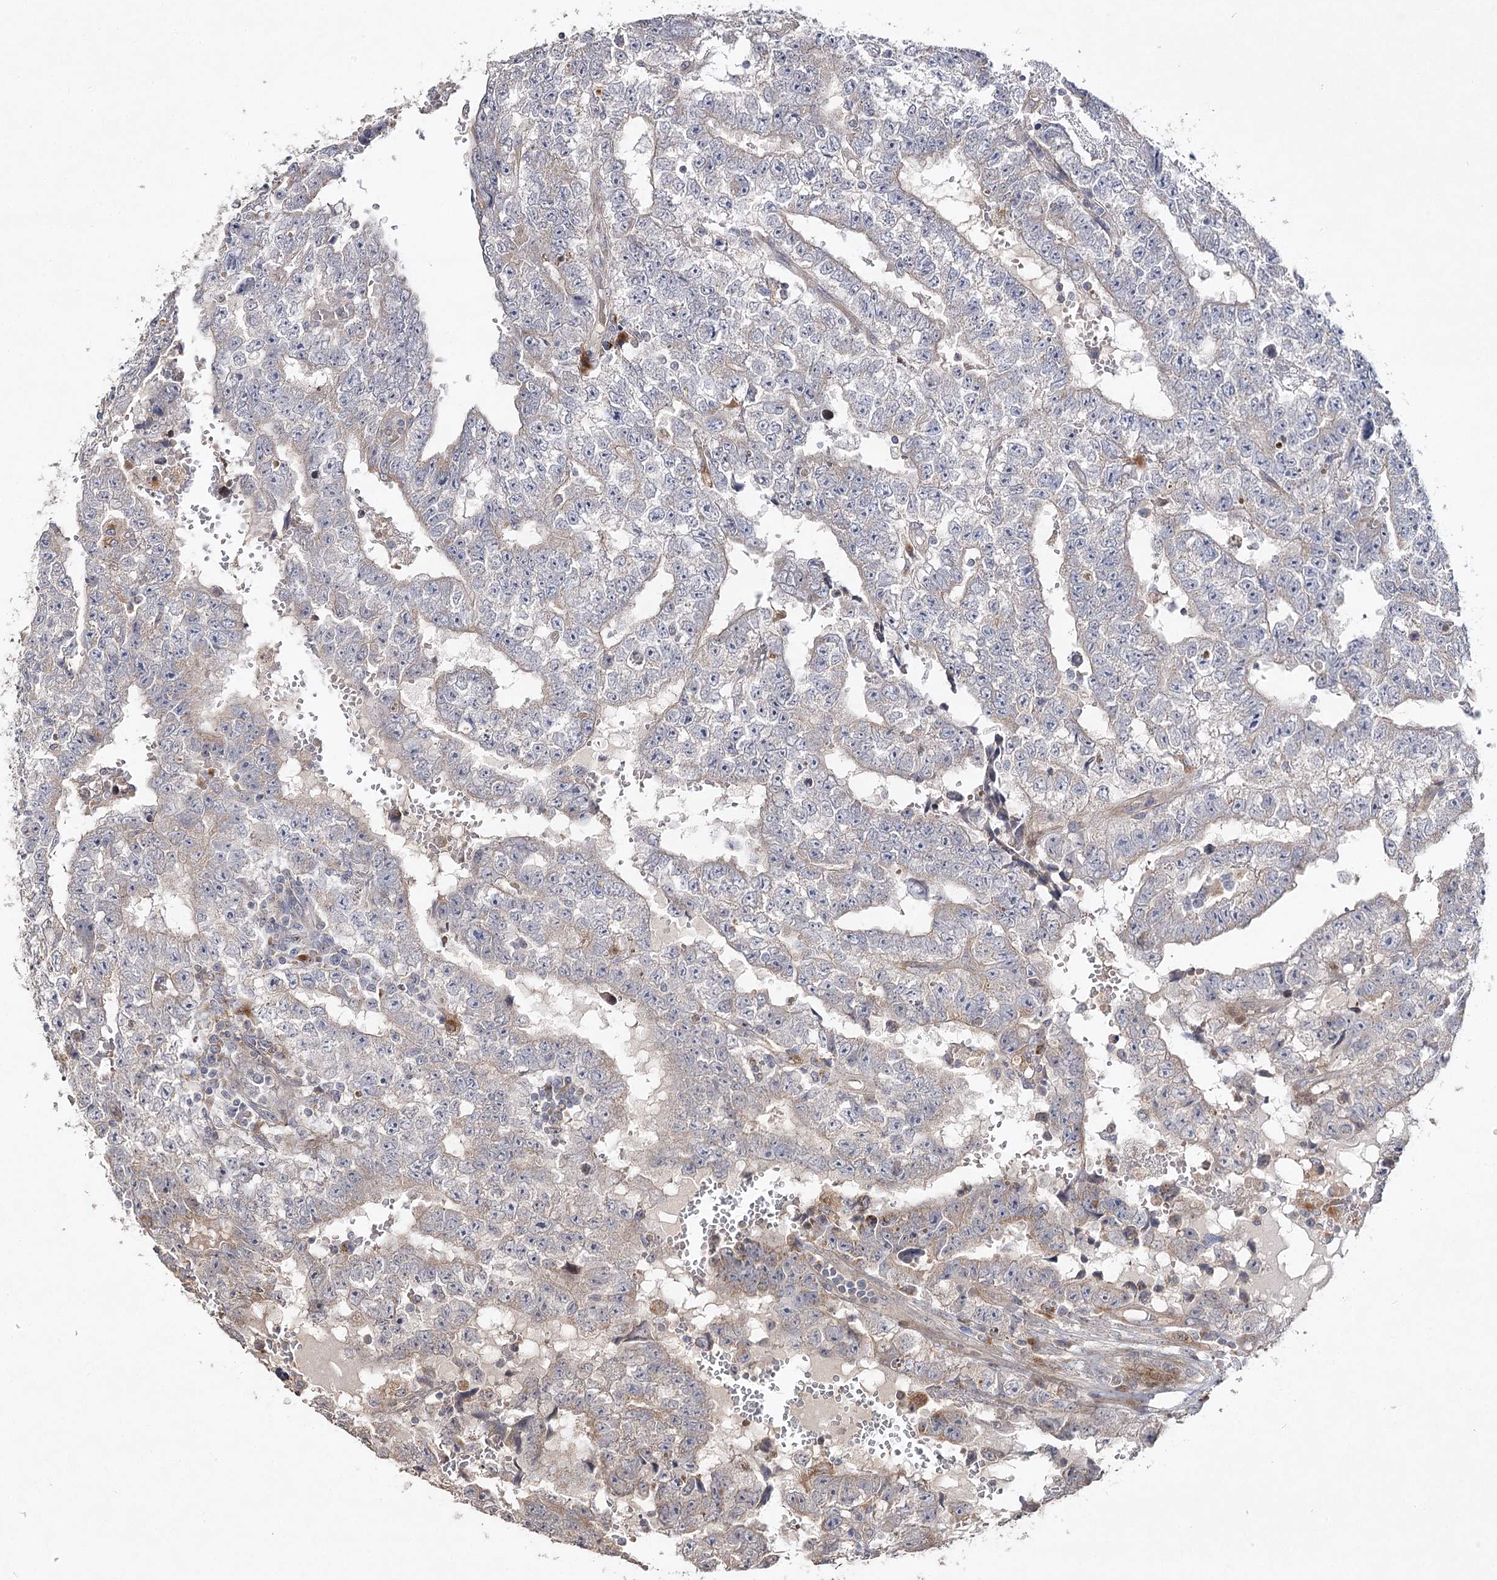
{"staining": {"intensity": "negative", "quantity": "none", "location": "none"}, "tissue": "testis cancer", "cell_type": "Tumor cells", "image_type": "cancer", "snomed": [{"axis": "morphology", "description": "Carcinoma, Embryonal, NOS"}, {"axis": "topography", "description": "Testis"}], "caption": "Testis cancer was stained to show a protein in brown. There is no significant expression in tumor cells.", "gene": "OBSL1", "patient": {"sex": "male", "age": 25}}